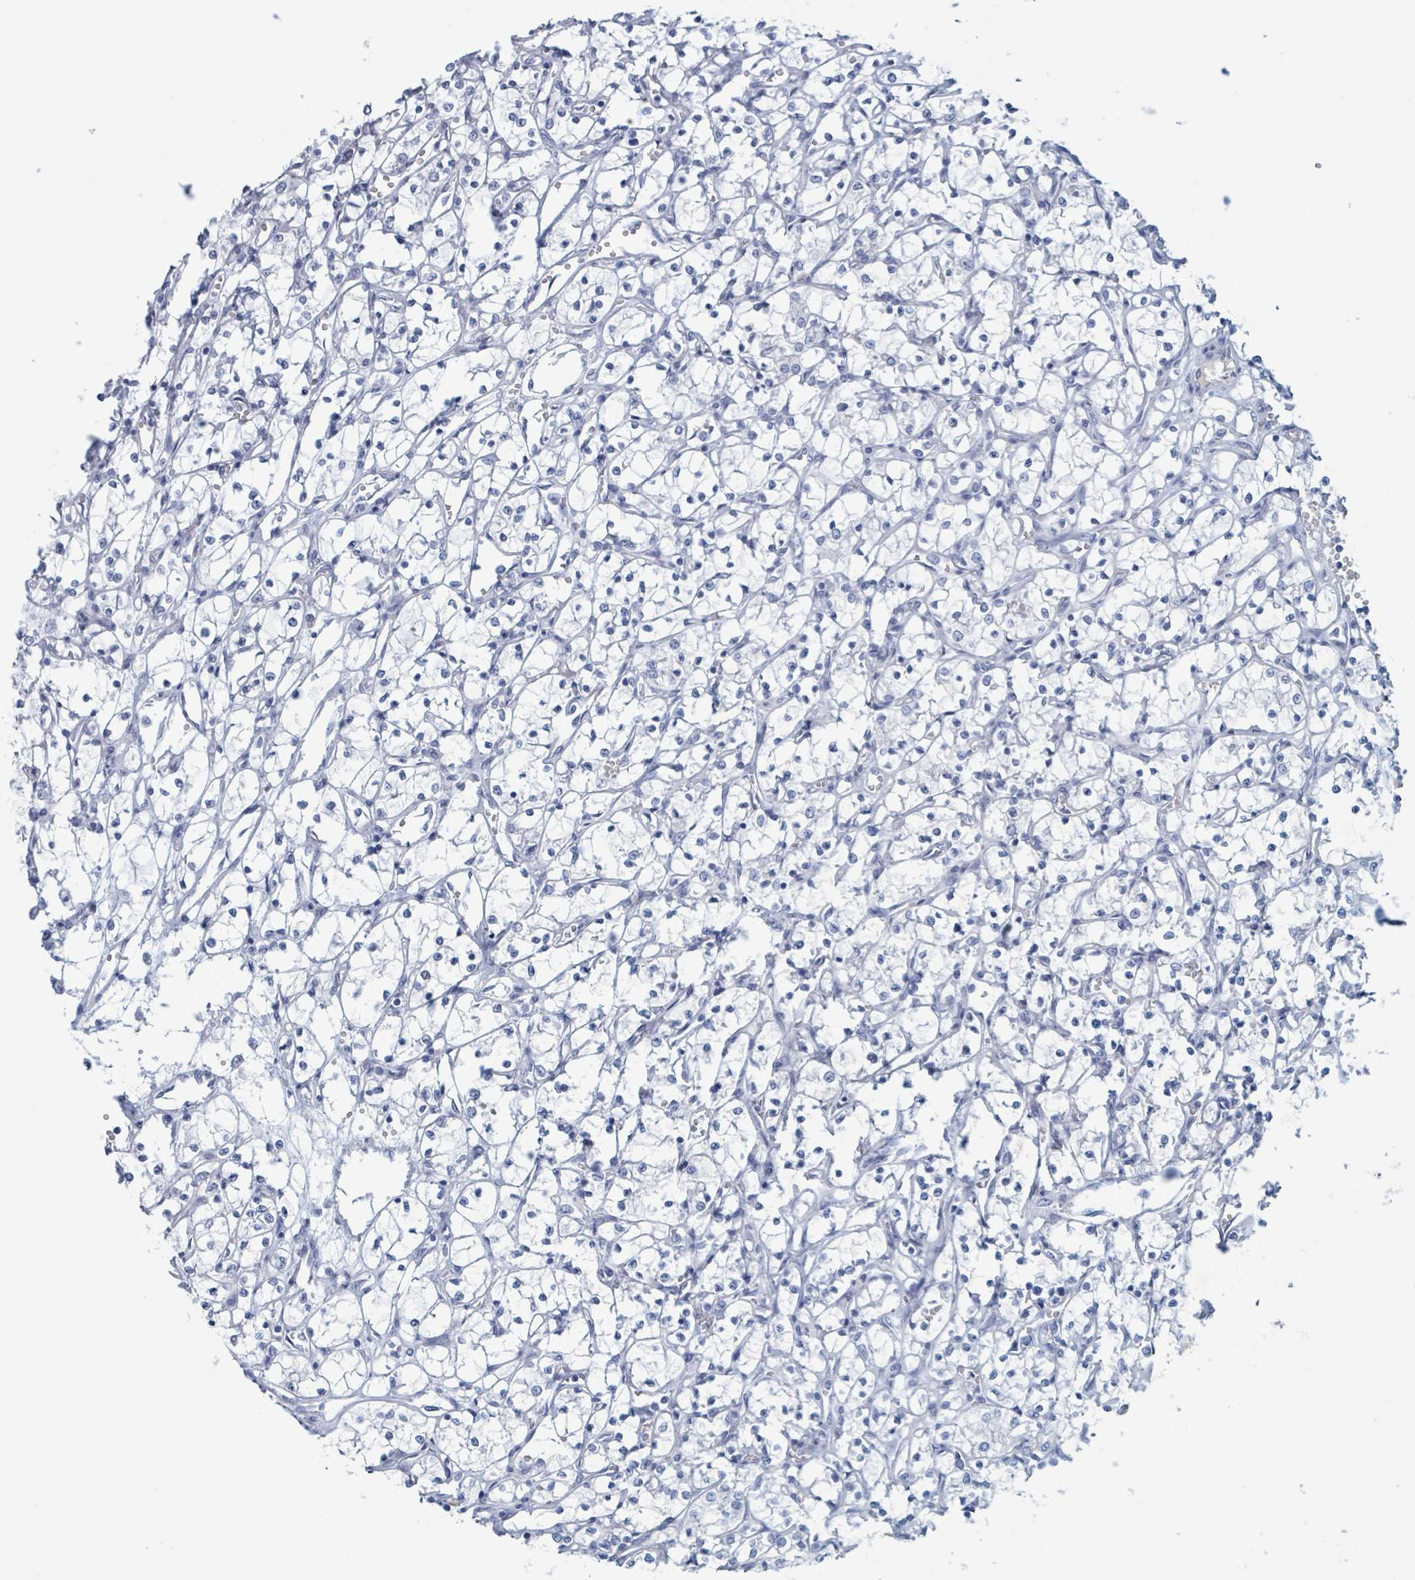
{"staining": {"intensity": "negative", "quantity": "none", "location": "none"}, "tissue": "renal cancer", "cell_type": "Tumor cells", "image_type": "cancer", "snomed": [{"axis": "morphology", "description": "Adenocarcinoma, NOS"}, {"axis": "topography", "description": "Kidney"}], "caption": "The photomicrograph shows no staining of tumor cells in renal cancer (adenocarcinoma).", "gene": "KLK4", "patient": {"sex": "female", "age": 69}}